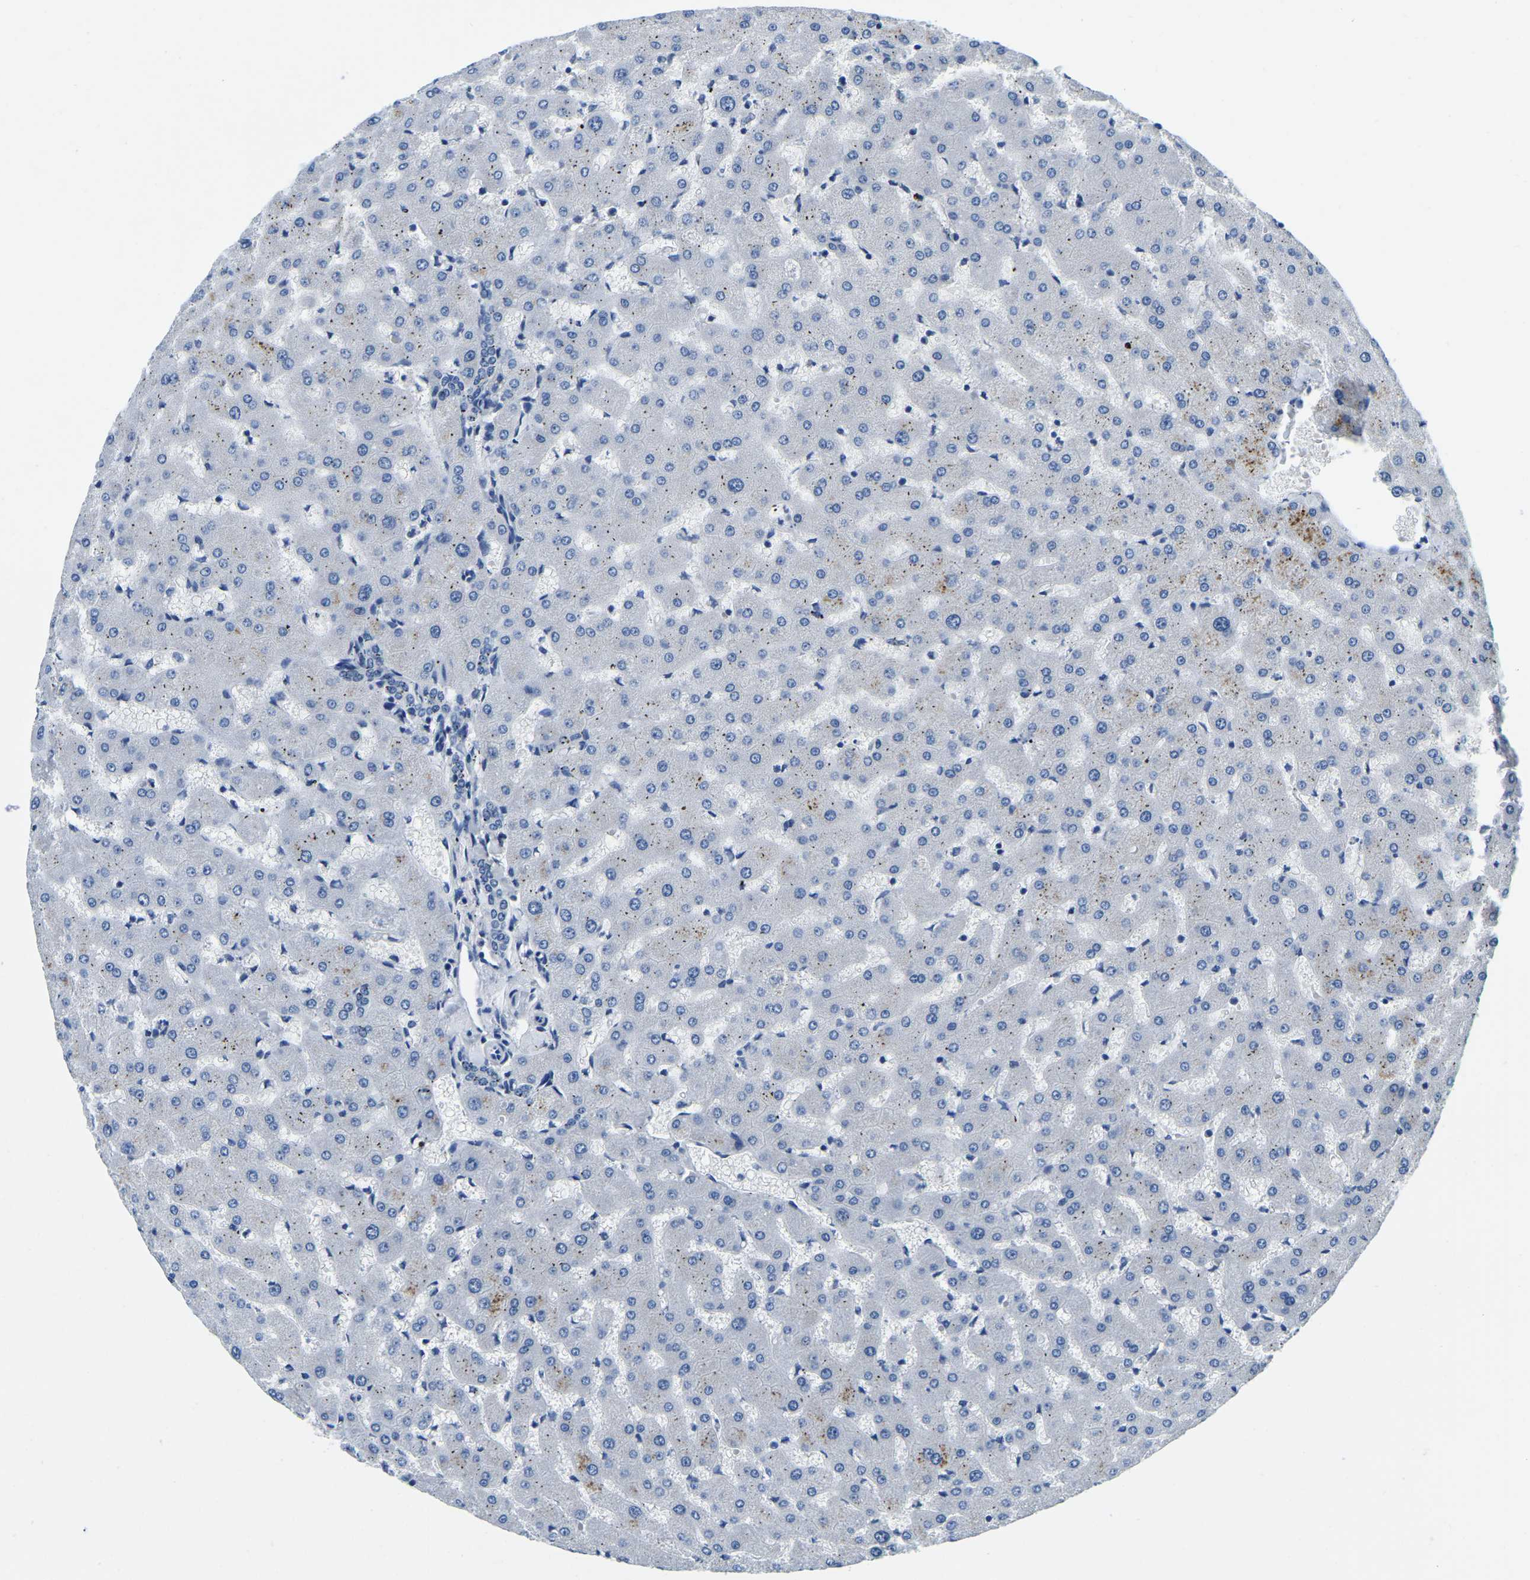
{"staining": {"intensity": "negative", "quantity": "none", "location": "none"}, "tissue": "liver", "cell_type": "Cholangiocytes", "image_type": "normal", "snomed": [{"axis": "morphology", "description": "Normal tissue, NOS"}, {"axis": "topography", "description": "Liver"}], "caption": "A histopathology image of liver stained for a protein demonstrates no brown staining in cholangiocytes.", "gene": "RANBP2", "patient": {"sex": "female", "age": 63}}